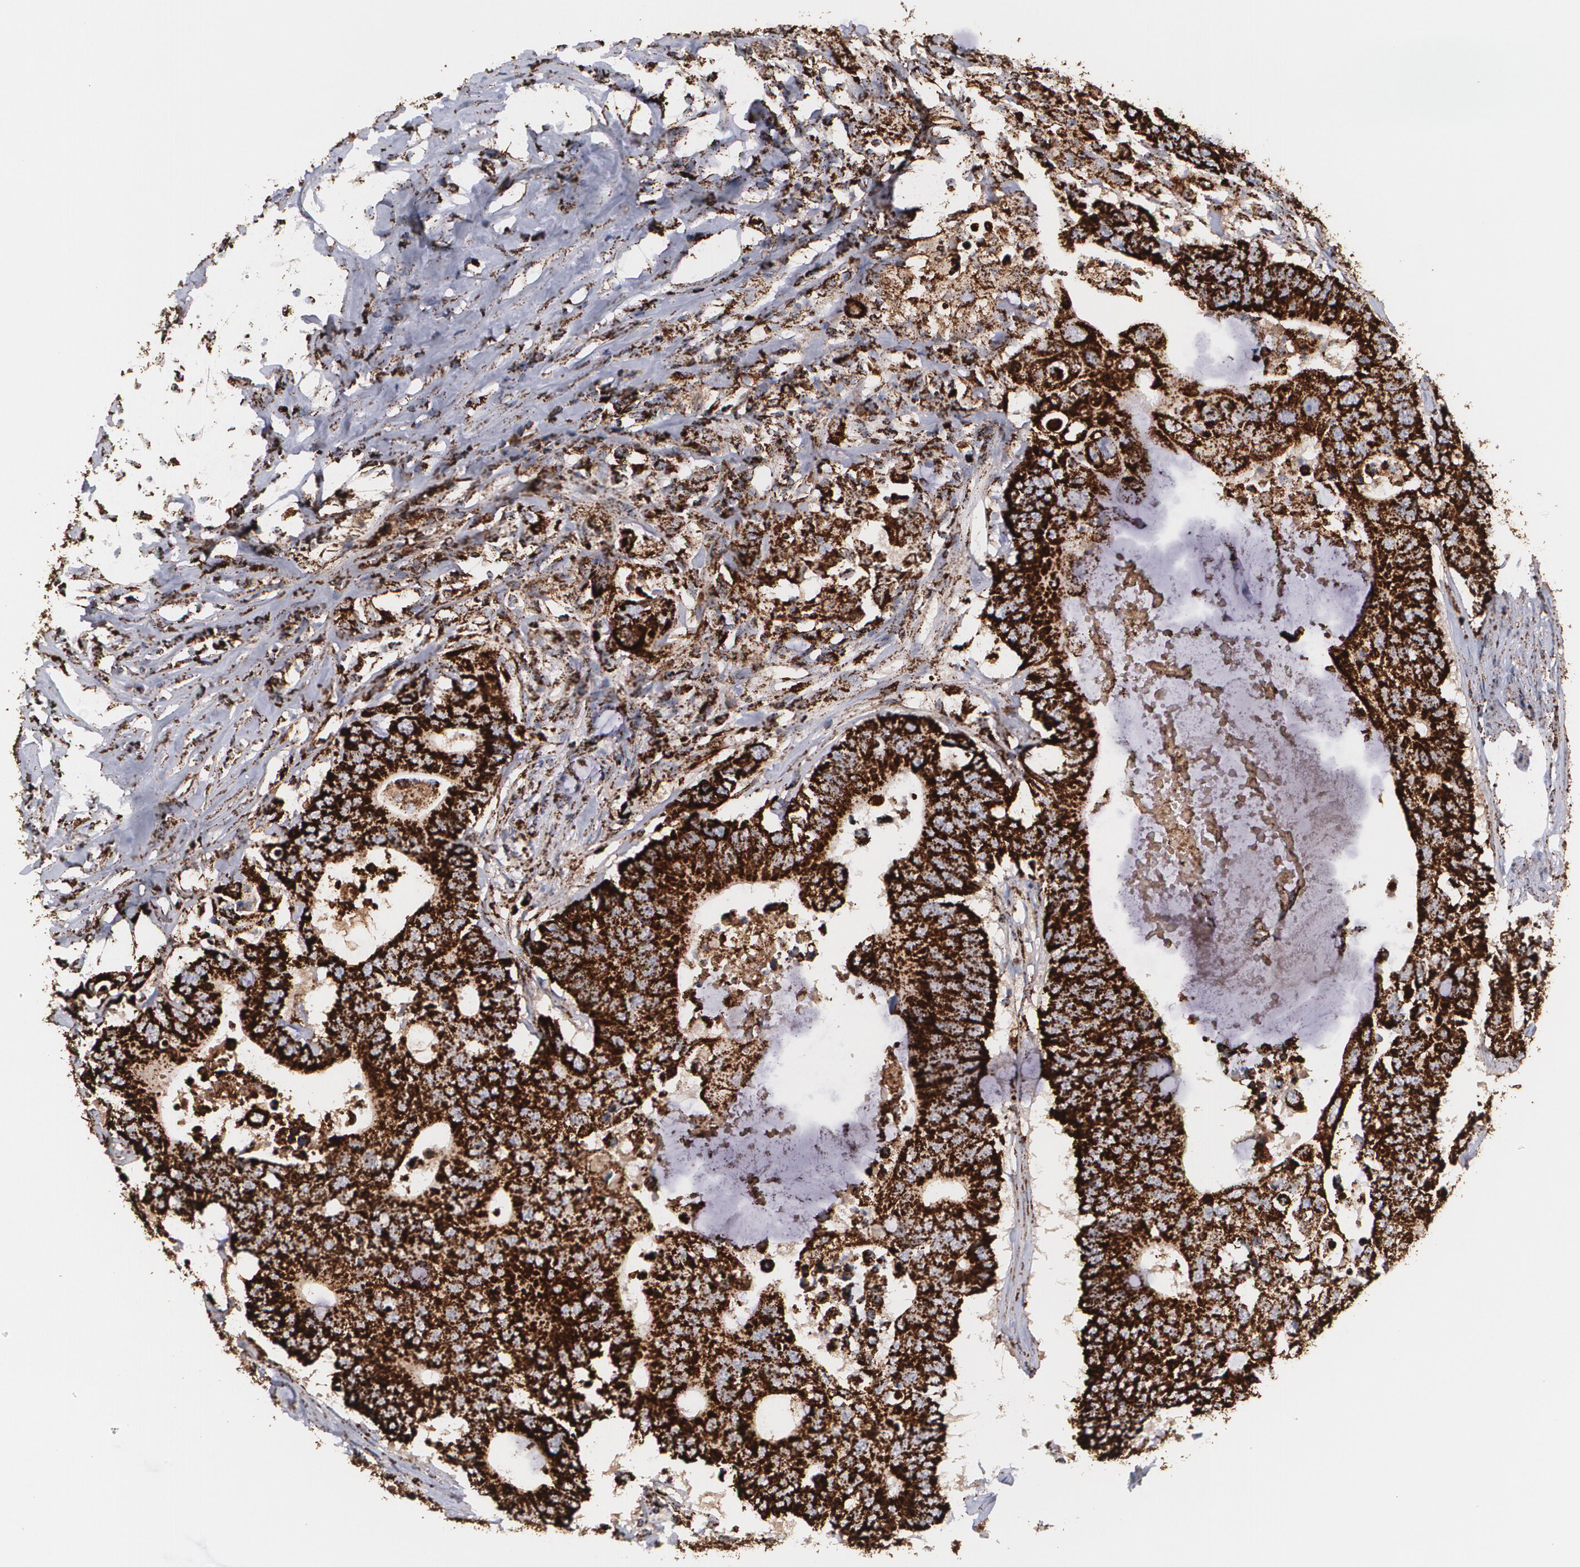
{"staining": {"intensity": "strong", "quantity": ">75%", "location": "cytoplasmic/membranous"}, "tissue": "colorectal cancer", "cell_type": "Tumor cells", "image_type": "cancer", "snomed": [{"axis": "morphology", "description": "Adenocarcinoma, NOS"}, {"axis": "topography", "description": "Colon"}], "caption": "Colorectal cancer (adenocarcinoma) stained with DAB (3,3'-diaminobenzidine) immunohistochemistry exhibits high levels of strong cytoplasmic/membranous staining in about >75% of tumor cells.", "gene": "HSPD1", "patient": {"sex": "male", "age": 71}}